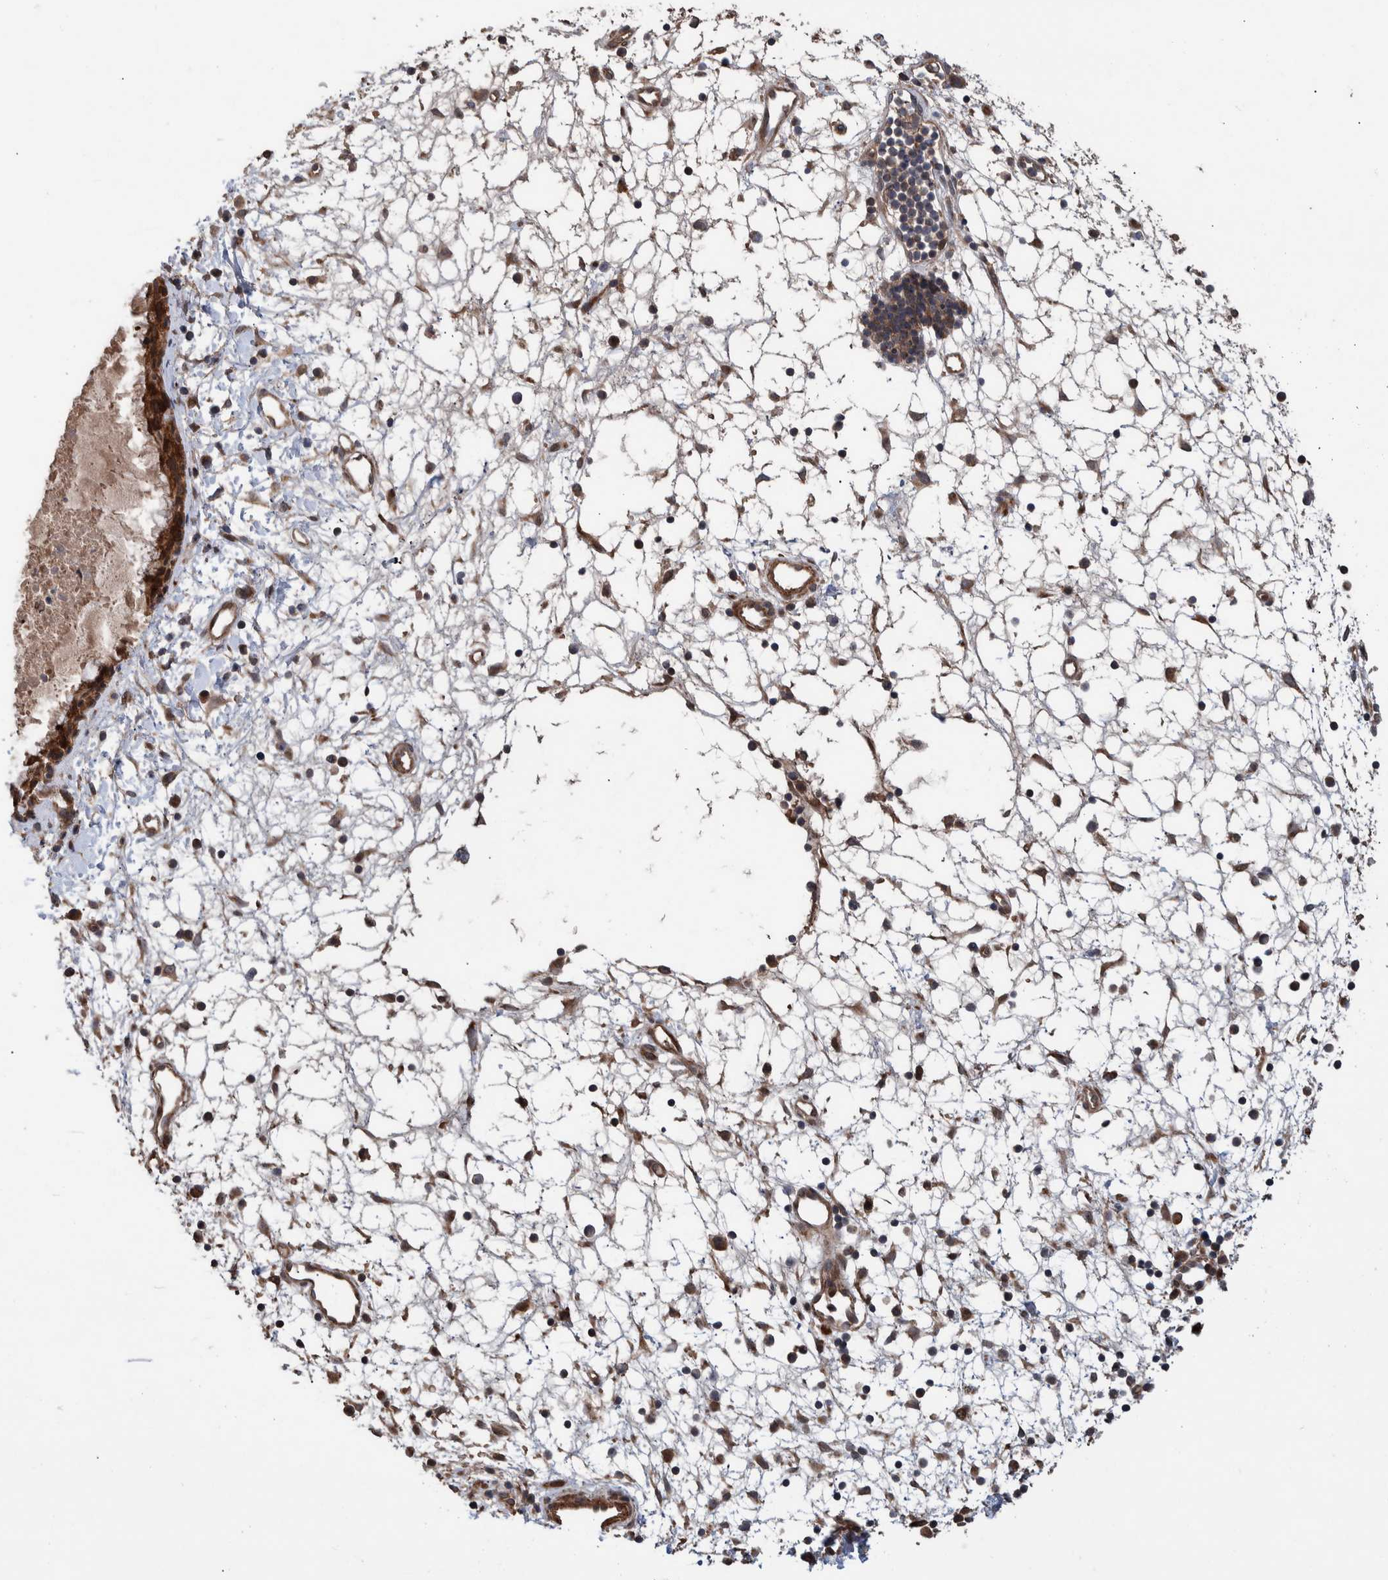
{"staining": {"intensity": "strong", "quantity": ">75%", "location": "cytoplasmic/membranous"}, "tissue": "nasopharynx", "cell_type": "Respiratory epithelial cells", "image_type": "normal", "snomed": [{"axis": "morphology", "description": "Normal tissue, NOS"}, {"axis": "topography", "description": "Nasopharynx"}], "caption": "Strong cytoplasmic/membranous staining for a protein is present in about >75% of respiratory epithelial cells of unremarkable nasopharynx using IHC.", "gene": "B3GNTL1", "patient": {"sex": "male", "age": 22}}